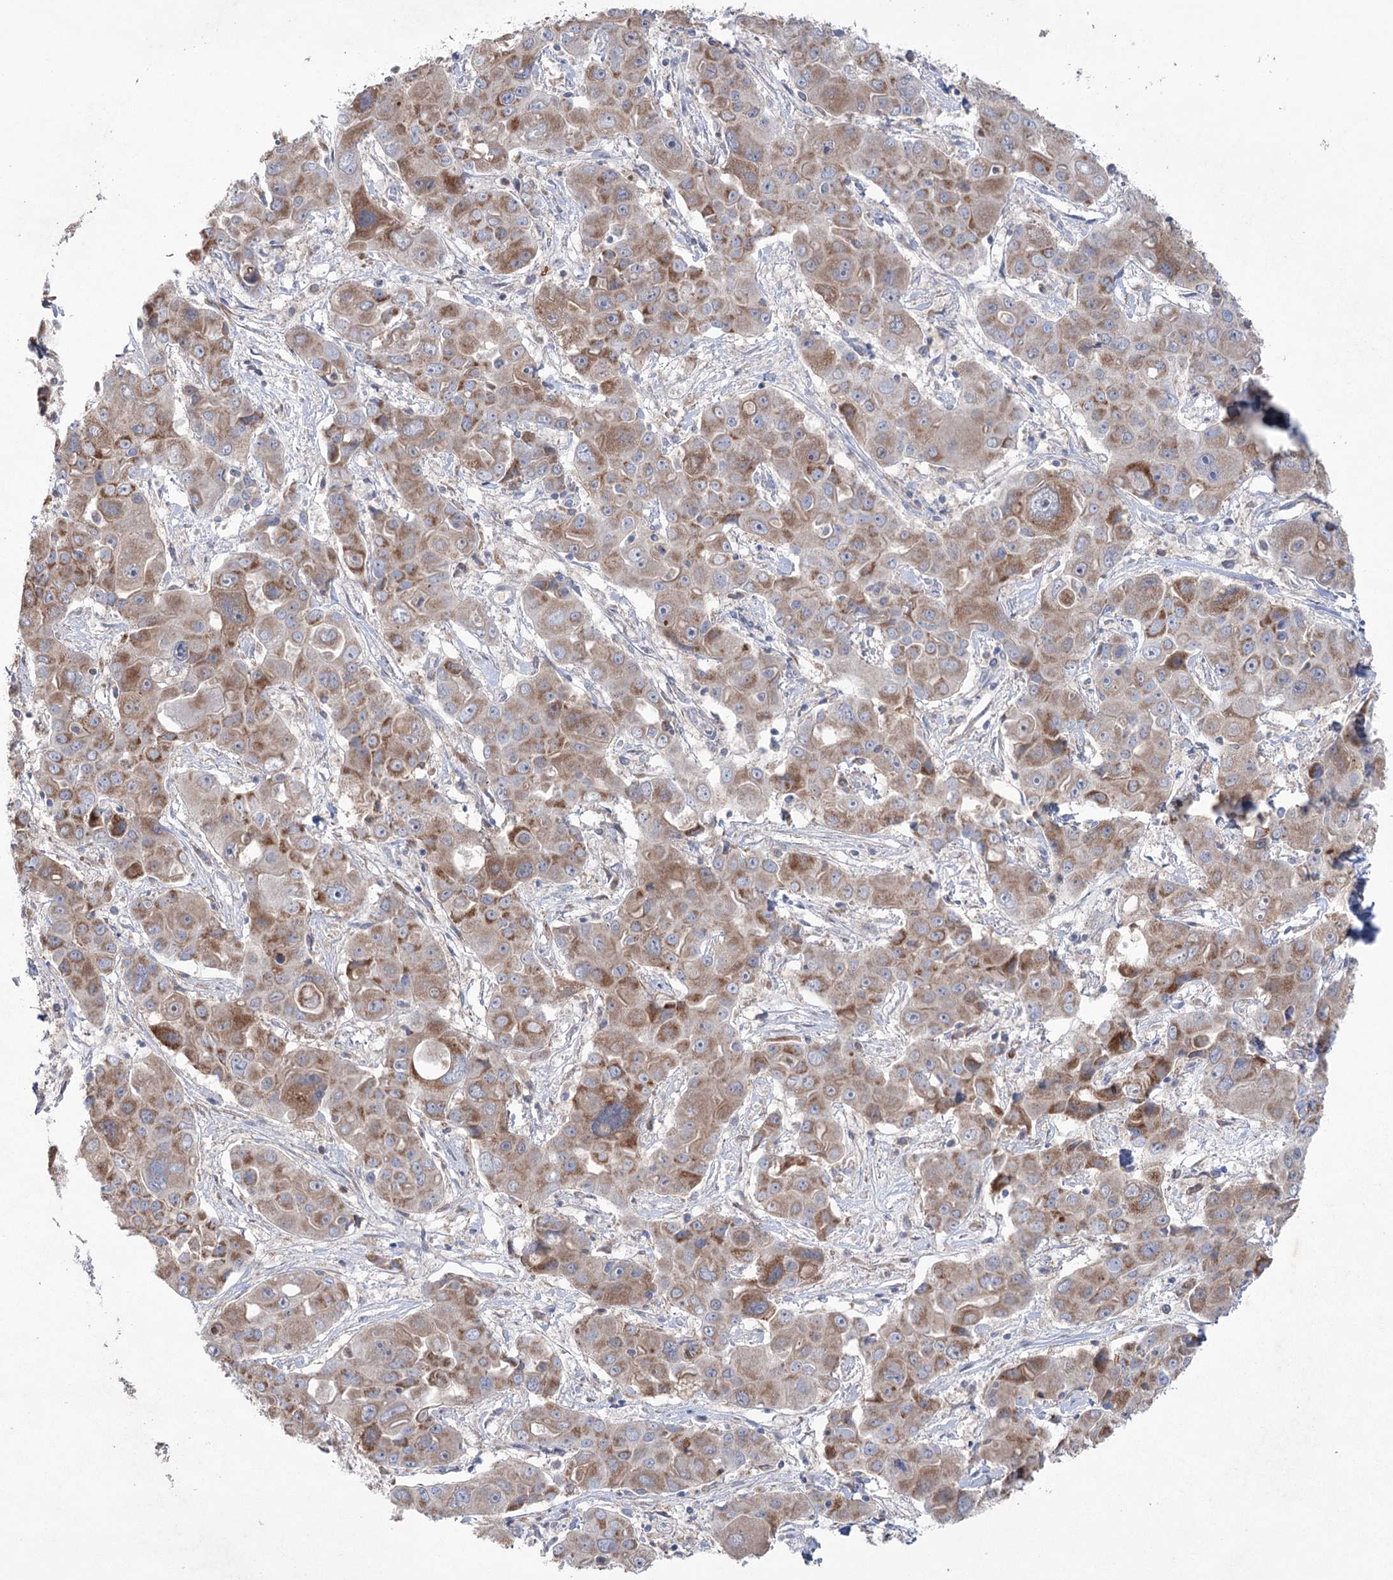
{"staining": {"intensity": "moderate", "quantity": ">75%", "location": "cytoplasmic/membranous"}, "tissue": "liver cancer", "cell_type": "Tumor cells", "image_type": "cancer", "snomed": [{"axis": "morphology", "description": "Cholangiocarcinoma"}, {"axis": "topography", "description": "Liver"}], "caption": "Immunohistochemistry (IHC) of liver cholangiocarcinoma shows medium levels of moderate cytoplasmic/membranous expression in about >75% of tumor cells. The staining was performed using DAB to visualize the protein expression in brown, while the nuclei were stained in blue with hematoxylin (Magnification: 20x).", "gene": "MTCH2", "patient": {"sex": "male", "age": 67}}